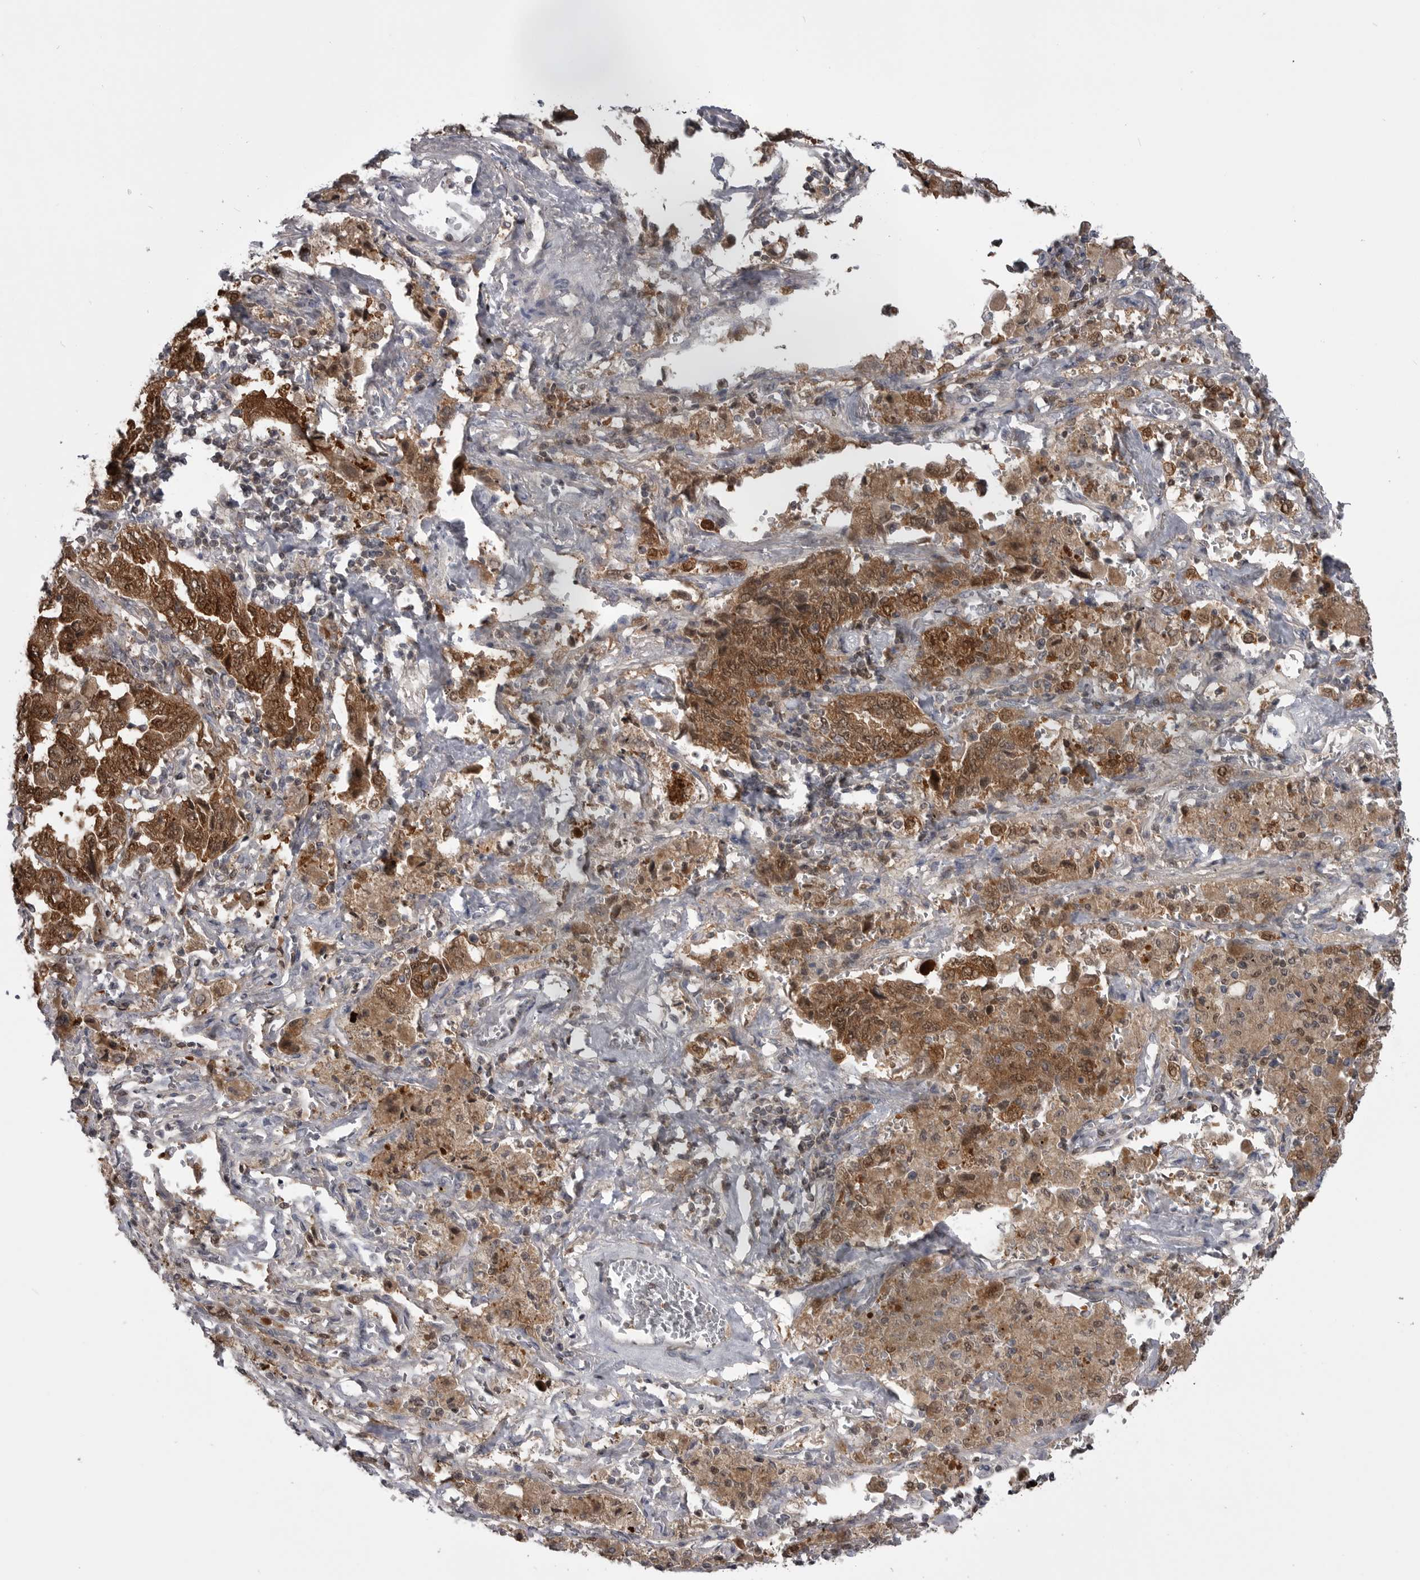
{"staining": {"intensity": "moderate", "quantity": ">75%", "location": "cytoplasmic/membranous,nuclear"}, "tissue": "lung cancer", "cell_type": "Tumor cells", "image_type": "cancer", "snomed": [{"axis": "morphology", "description": "Adenocarcinoma, NOS"}, {"axis": "topography", "description": "Lung"}], "caption": "This histopathology image displays IHC staining of human lung adenocarcinoma, with medium moderate cytoplasmic/membranous and nuclear positivity in approximately >75% of tumor cells.", "gene": "MAPK13", "patient": {"sex": "female", "age": 51}}